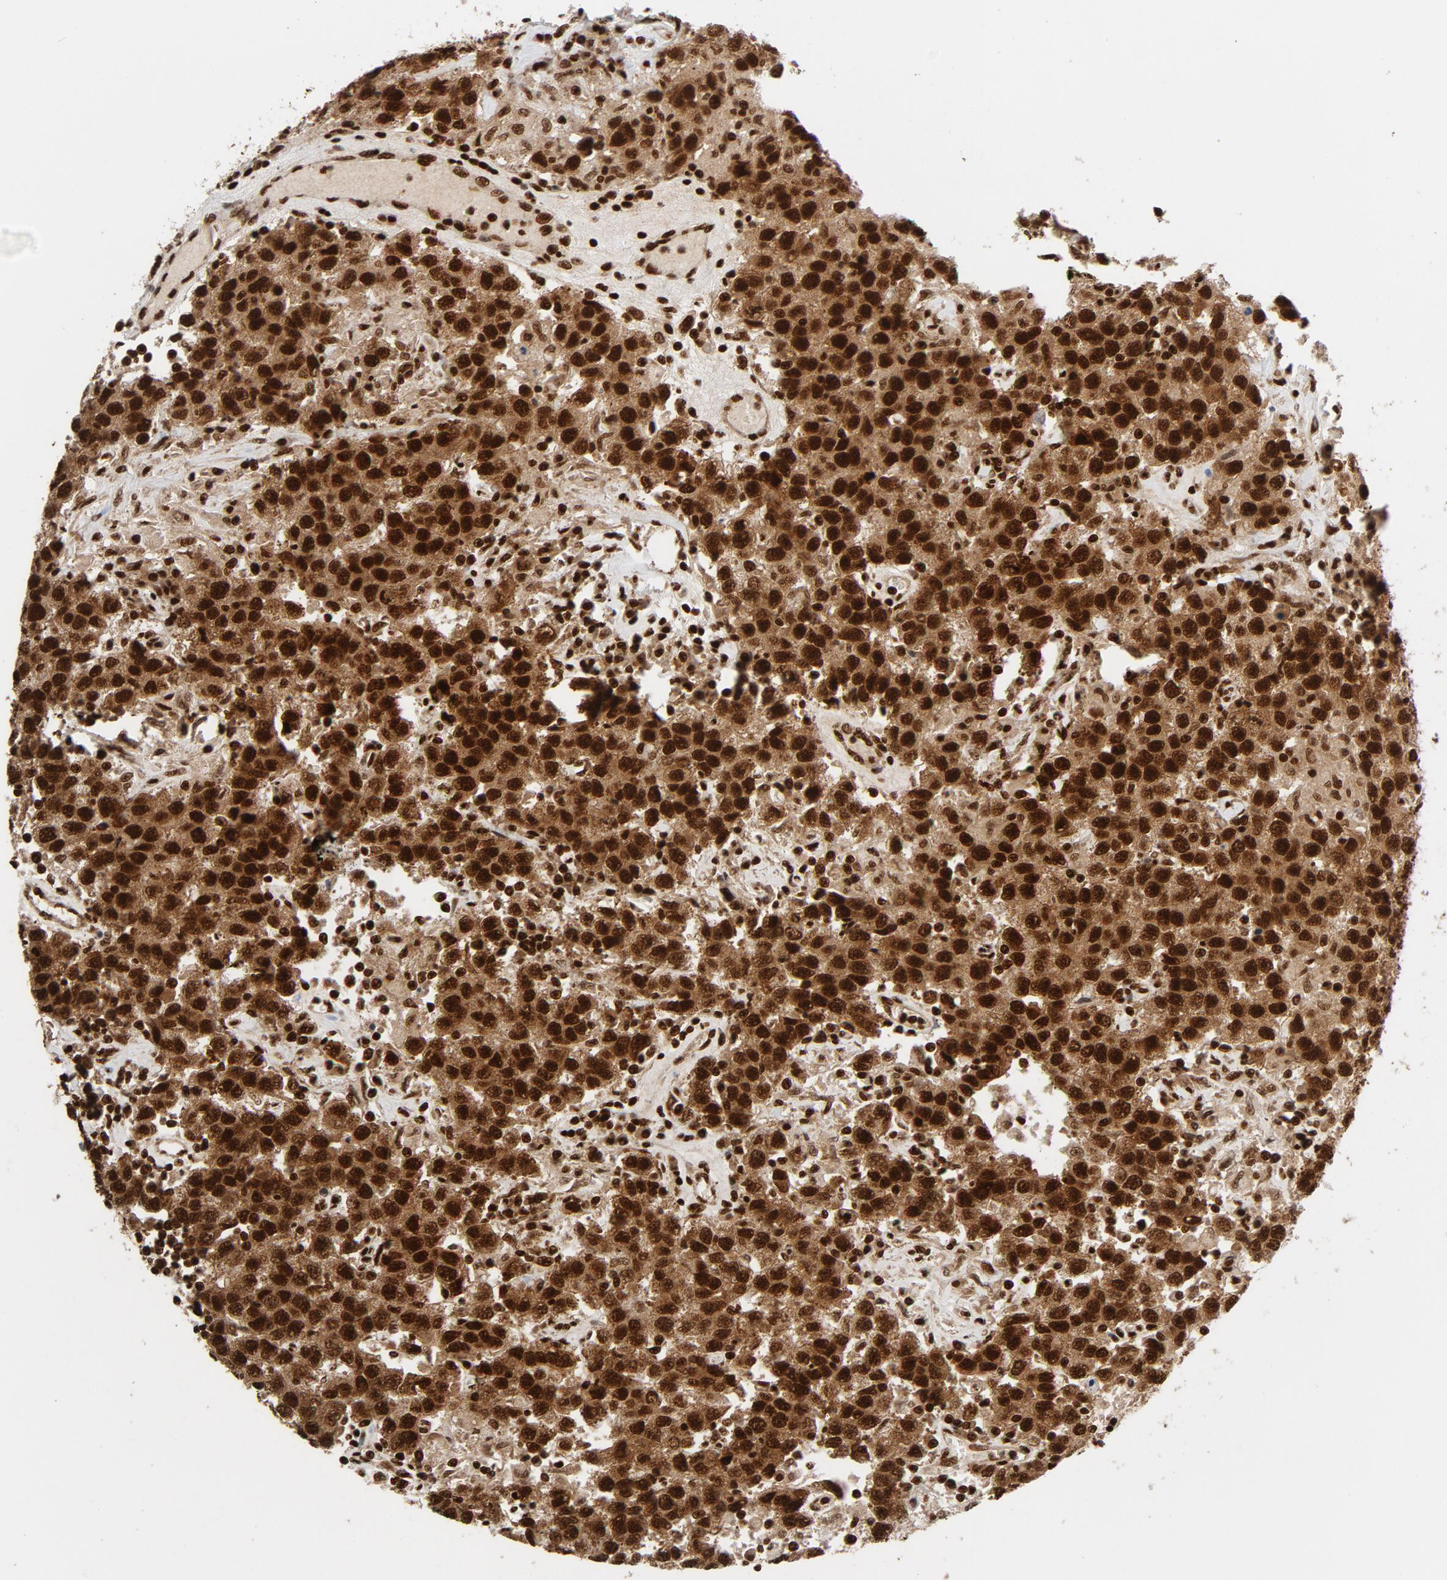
{"staining": {"intensity": "strong", "quantity": ">75%", "location": "nuclear"}, "tissue": "testis cancer", "cell_type": "Tumor cells", "image_type": "cancer", "snomed": [{"axis": "morphology", "description": "Seminoma, NOS"}, {"axis": "topography", "description": "Testis"}], "caption": "Human testis cancer (seminoma) stained for a protein (brown) shows strong nuclear positive staining in approximately >75% of tumor cells.", "gene": "NFYB", "patient": {"sex": "male", "age": 41}}